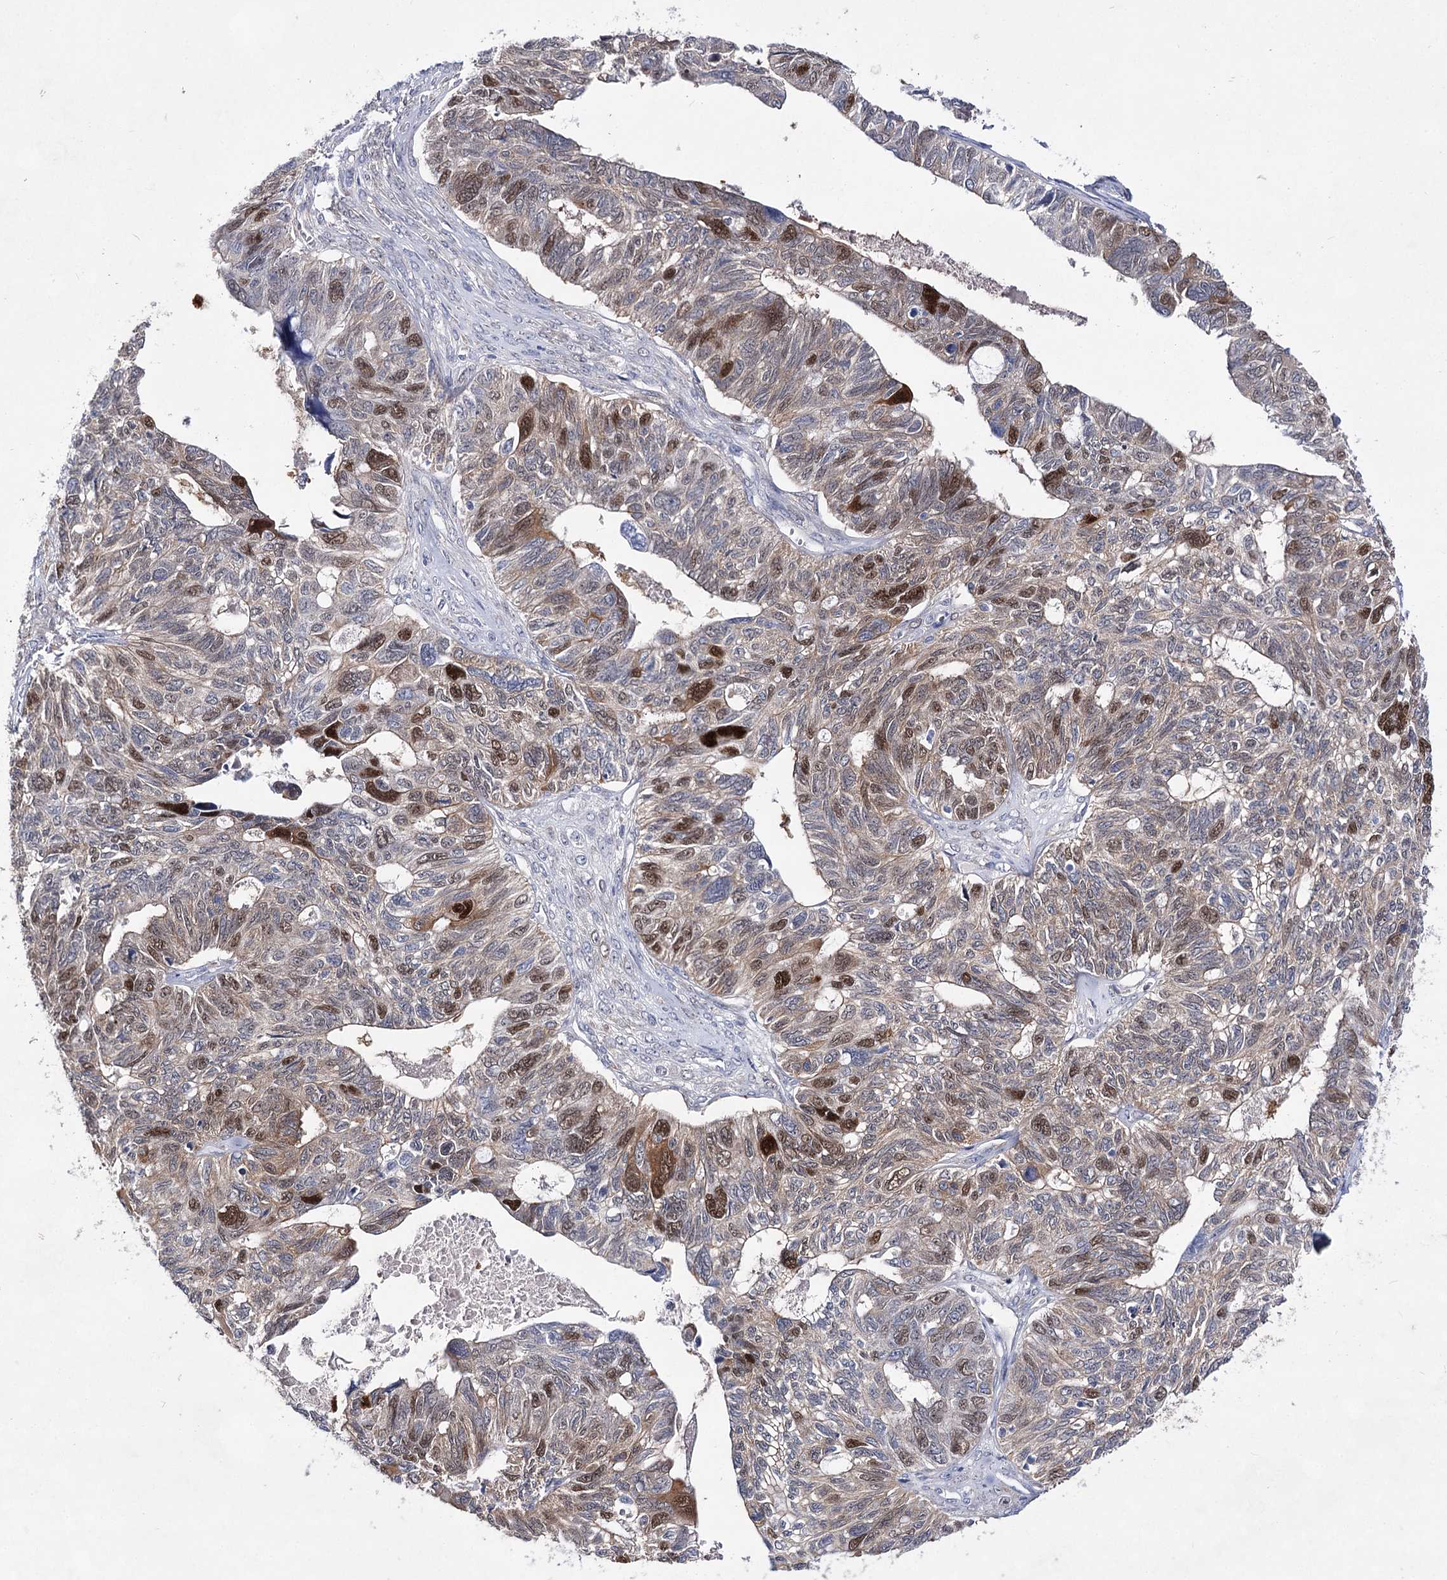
{"staining": {"intensity": "moderate", "quantity": "25%-75%", "location": "nuclear"}, "tissue": "ovarian cancer", "cell_type": "Tumor cells", "image_type": "cancer", "snomed": [{"axis": "morphology", "description": "Cystadenocarcinoma, serous, NOS"}, {"axis": "topography", "description": "Ovary"}], "caption": "Tumor cells exhibit moderate nuclear expression in approximately 25%-75% of cells in ovarian cancer (serous cystadenocarcinoma). Nuclei are stained in blue.", "gene": "UGDH", "patient": {"sex": "female", "age": 79}}